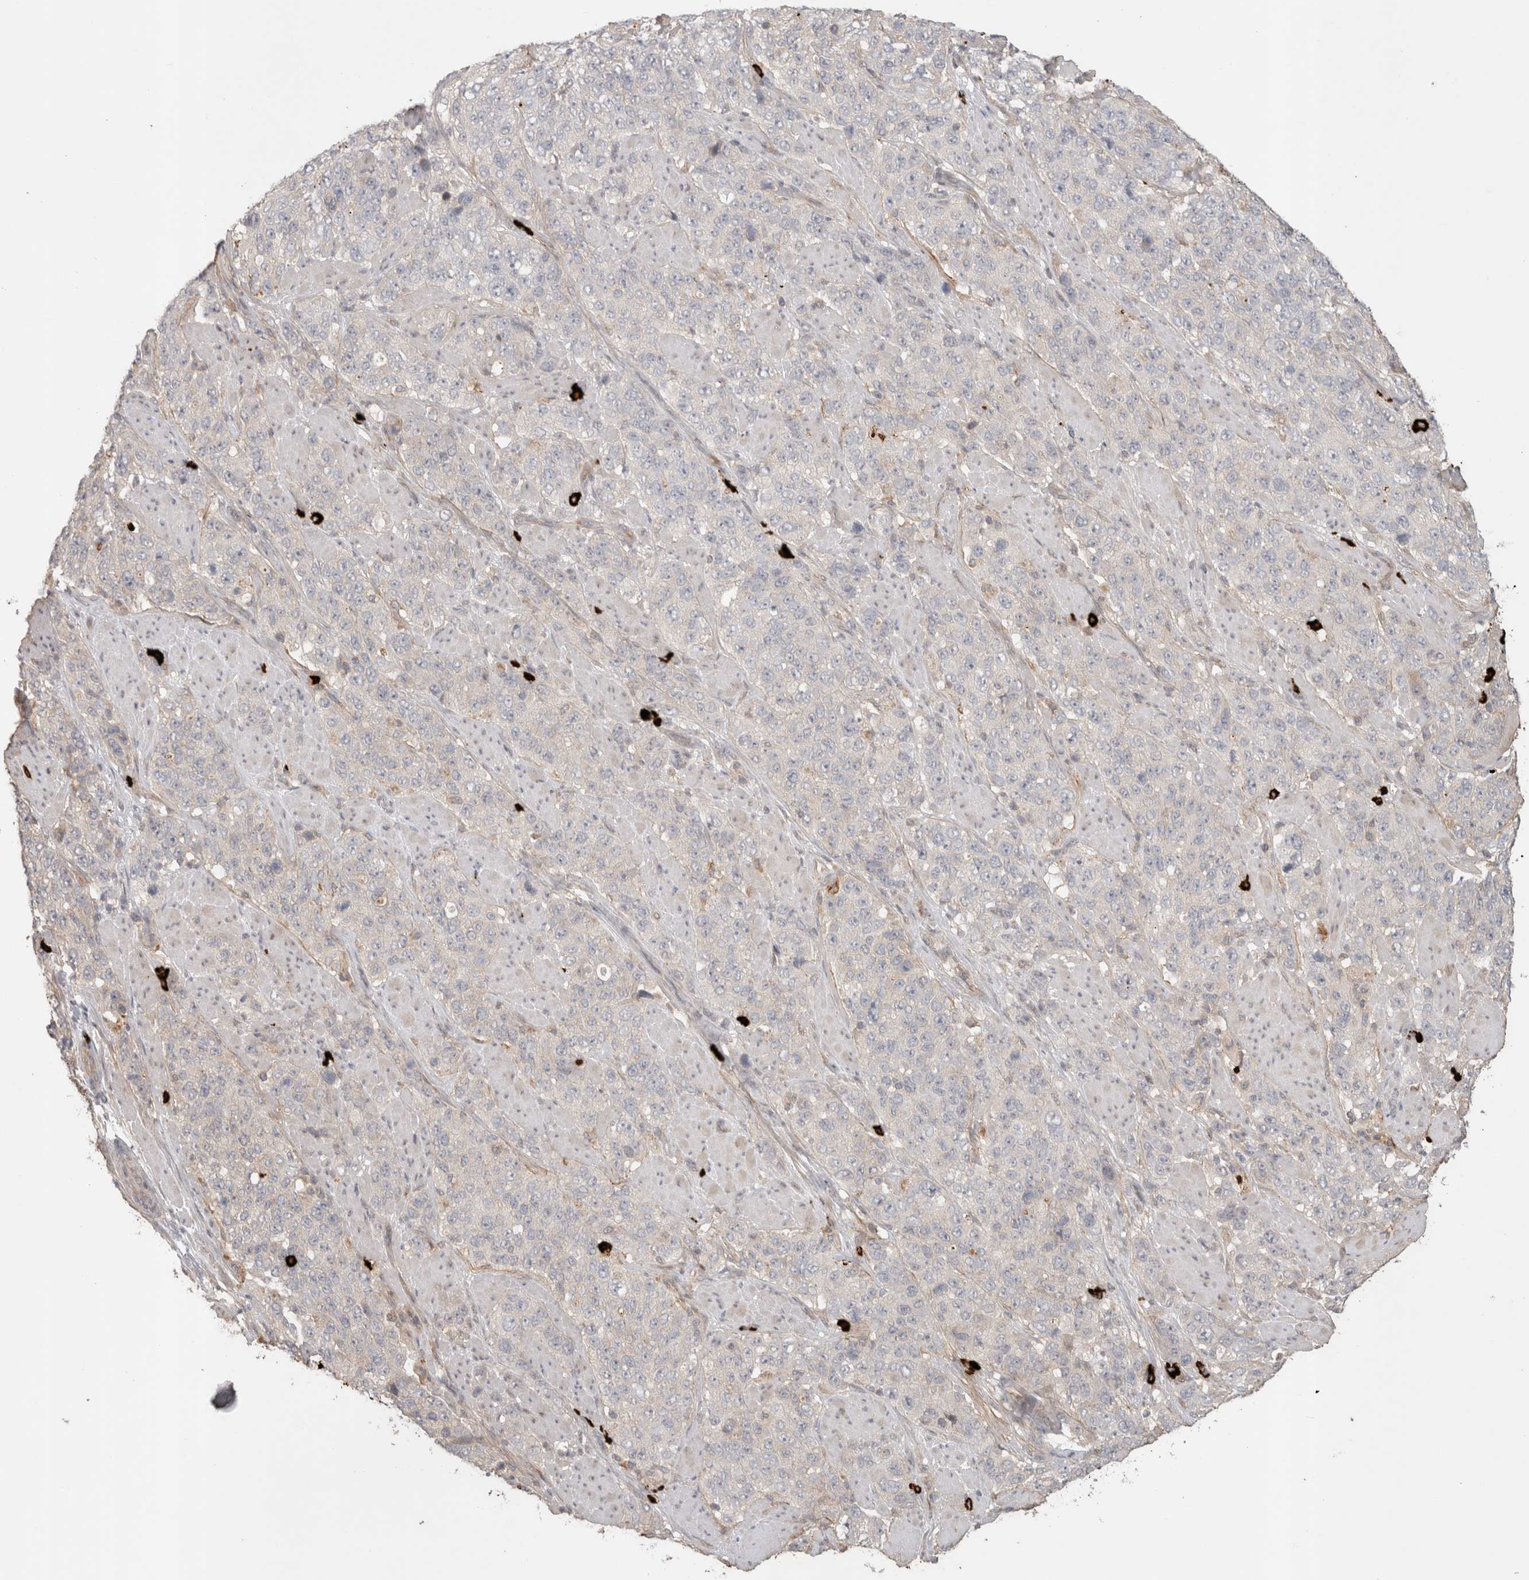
{"staining": {"intensity": "negative", "quantity": "none", "location": "none"}, "tissue": "stomach cancer", "cell_type": "Tumor cells", "image_type": "cancer", "snomed": [{"axis": "morphology", "description": "Adenocarcinoma, NOS"}, {"axis": "topography", "description": "Stomach"}], "caption": "Stomach adenocarcinoma stained for a protein using immunohistochemistry shows no positivity tumor cells.", "gene": "HSPG2", "patient": {"sex": "male", "age": 48}}